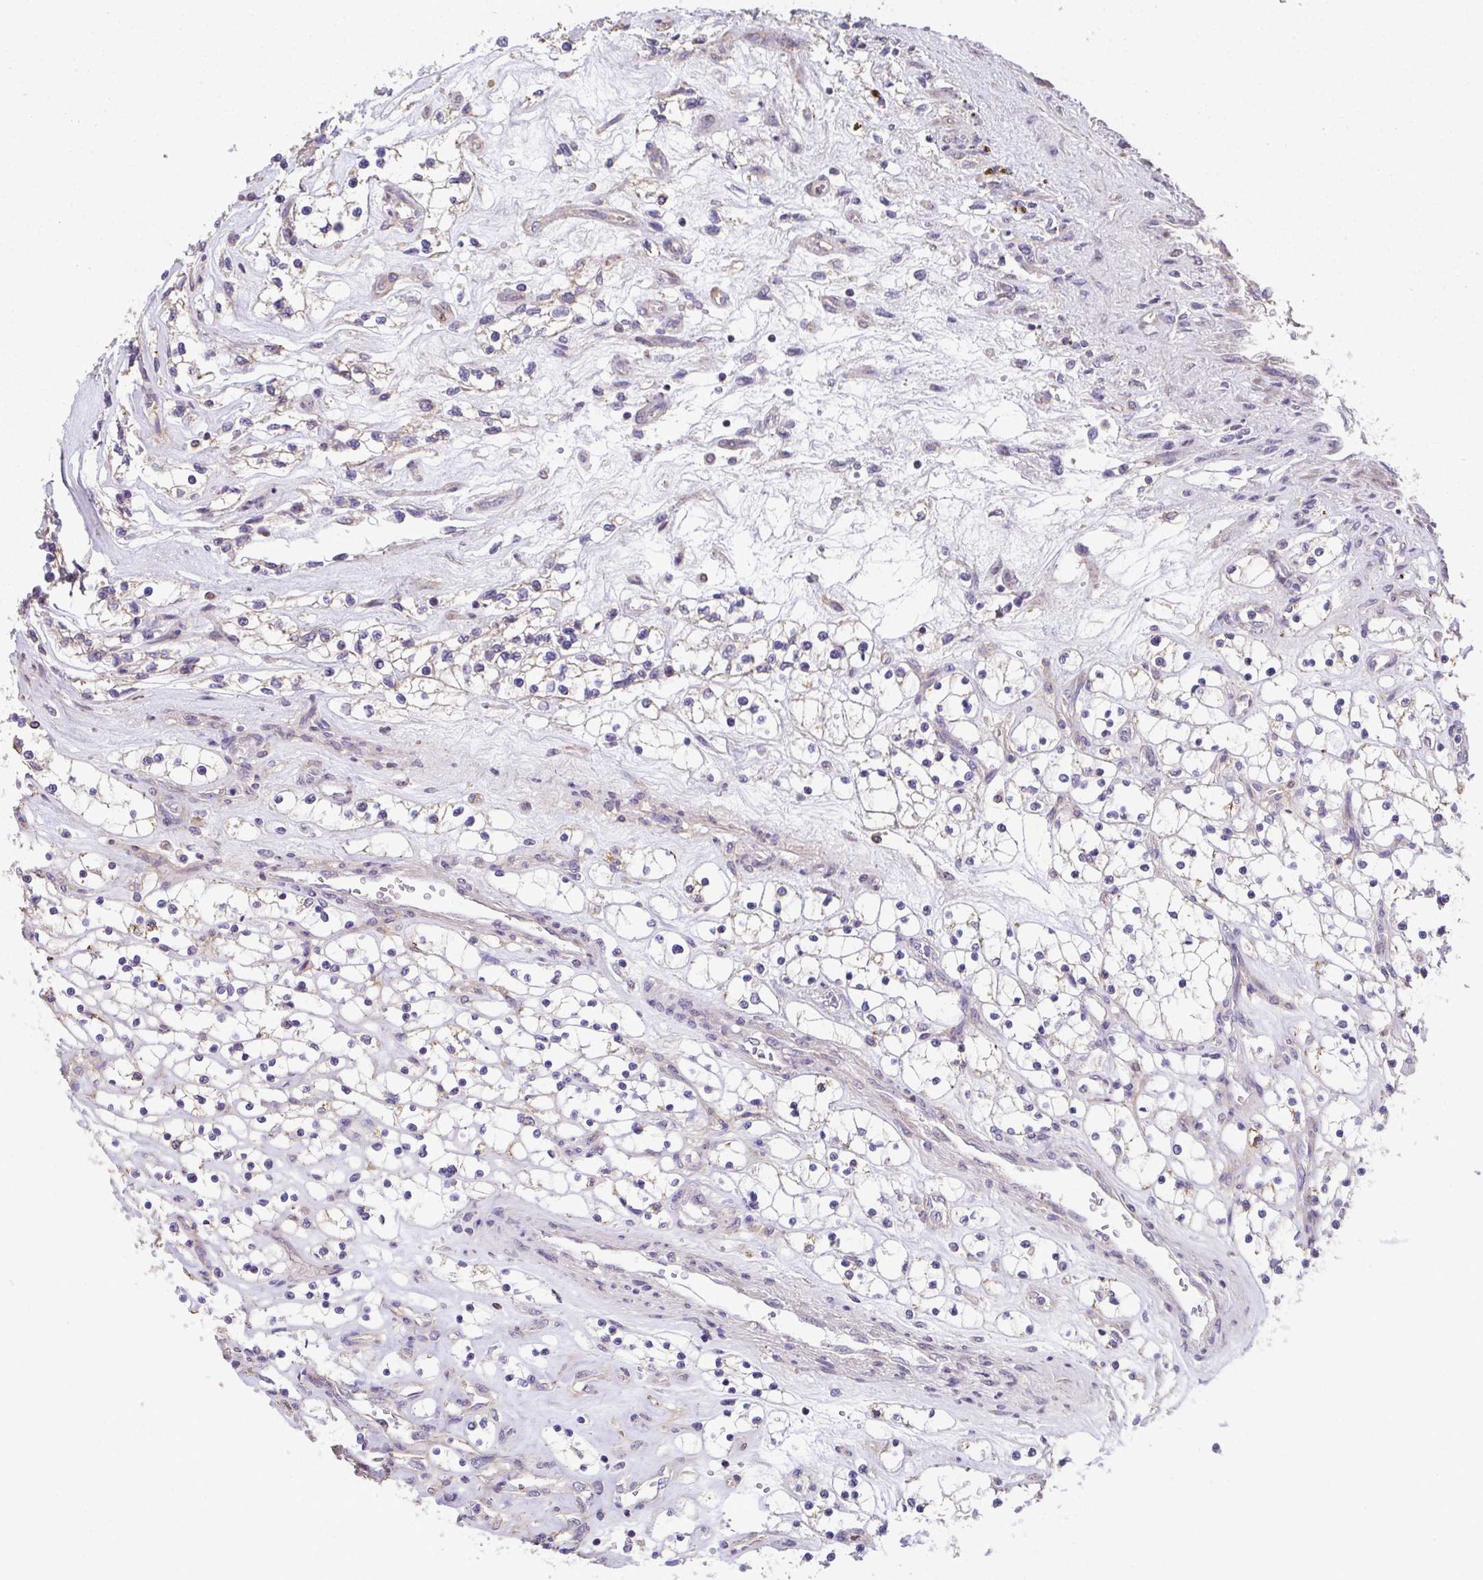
{"staining": {"intensity": "negative", "quantity": "none", "location": "none"}, "tissue": "renal cancer", "cell_type": "Tumor cells", "image_type": "cancer", "snomed": [{"axis": "morphology", "description": "Adenocarcinoma, NOS"}, {"axis": "topography", "description": "Kidney"}], "caption": "This is an immunohistochemistry photomicrograph of human renal adenocarcinoma. There is no staining in tumor cells.", "gene": "RUNDC3B", "patient": {"sex": "female", "age": 69}}